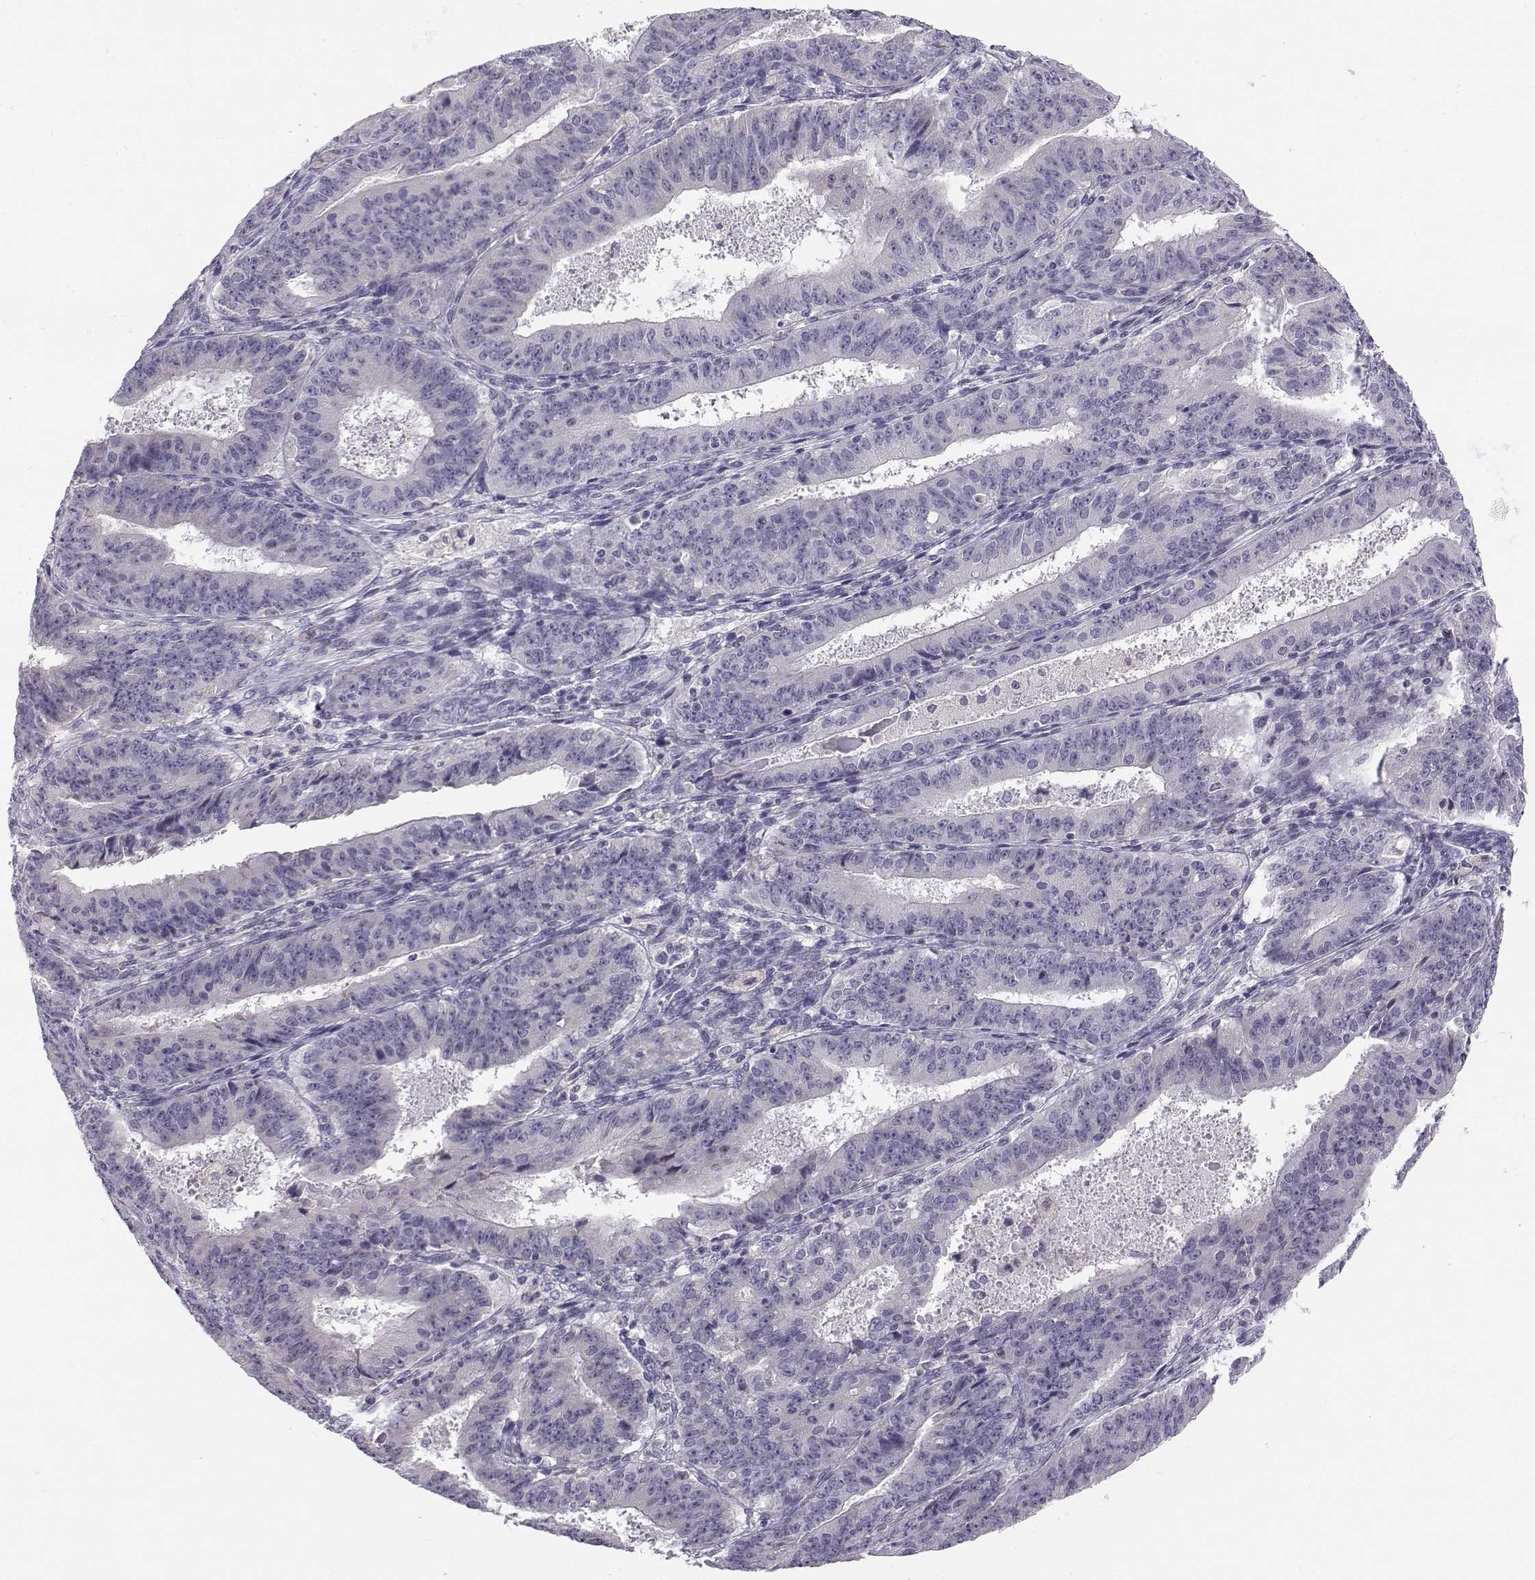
{"staining": {"intensity": "negative", "quantity": "none", "location": "none"}, "tissue": "ovarian cancer", "cell_type": "Tumor cells", "image_type": "cancer", "snomed": [{"axis": "morphology", "description": "Carcinoma, endometroid"}, {"axis": "topography", "description": "Ovary"}], "caption": "Immunohistochemistry (IHC) histopathology image of neoplastic tissue: human ovarian endometroid carcinoma stained with DAB (3,3'-diaminobenzidine) displays no significant protein expression in tumor cells.", "gene": "ACSL6", "patient": {"sex": "female", "age": 42}}